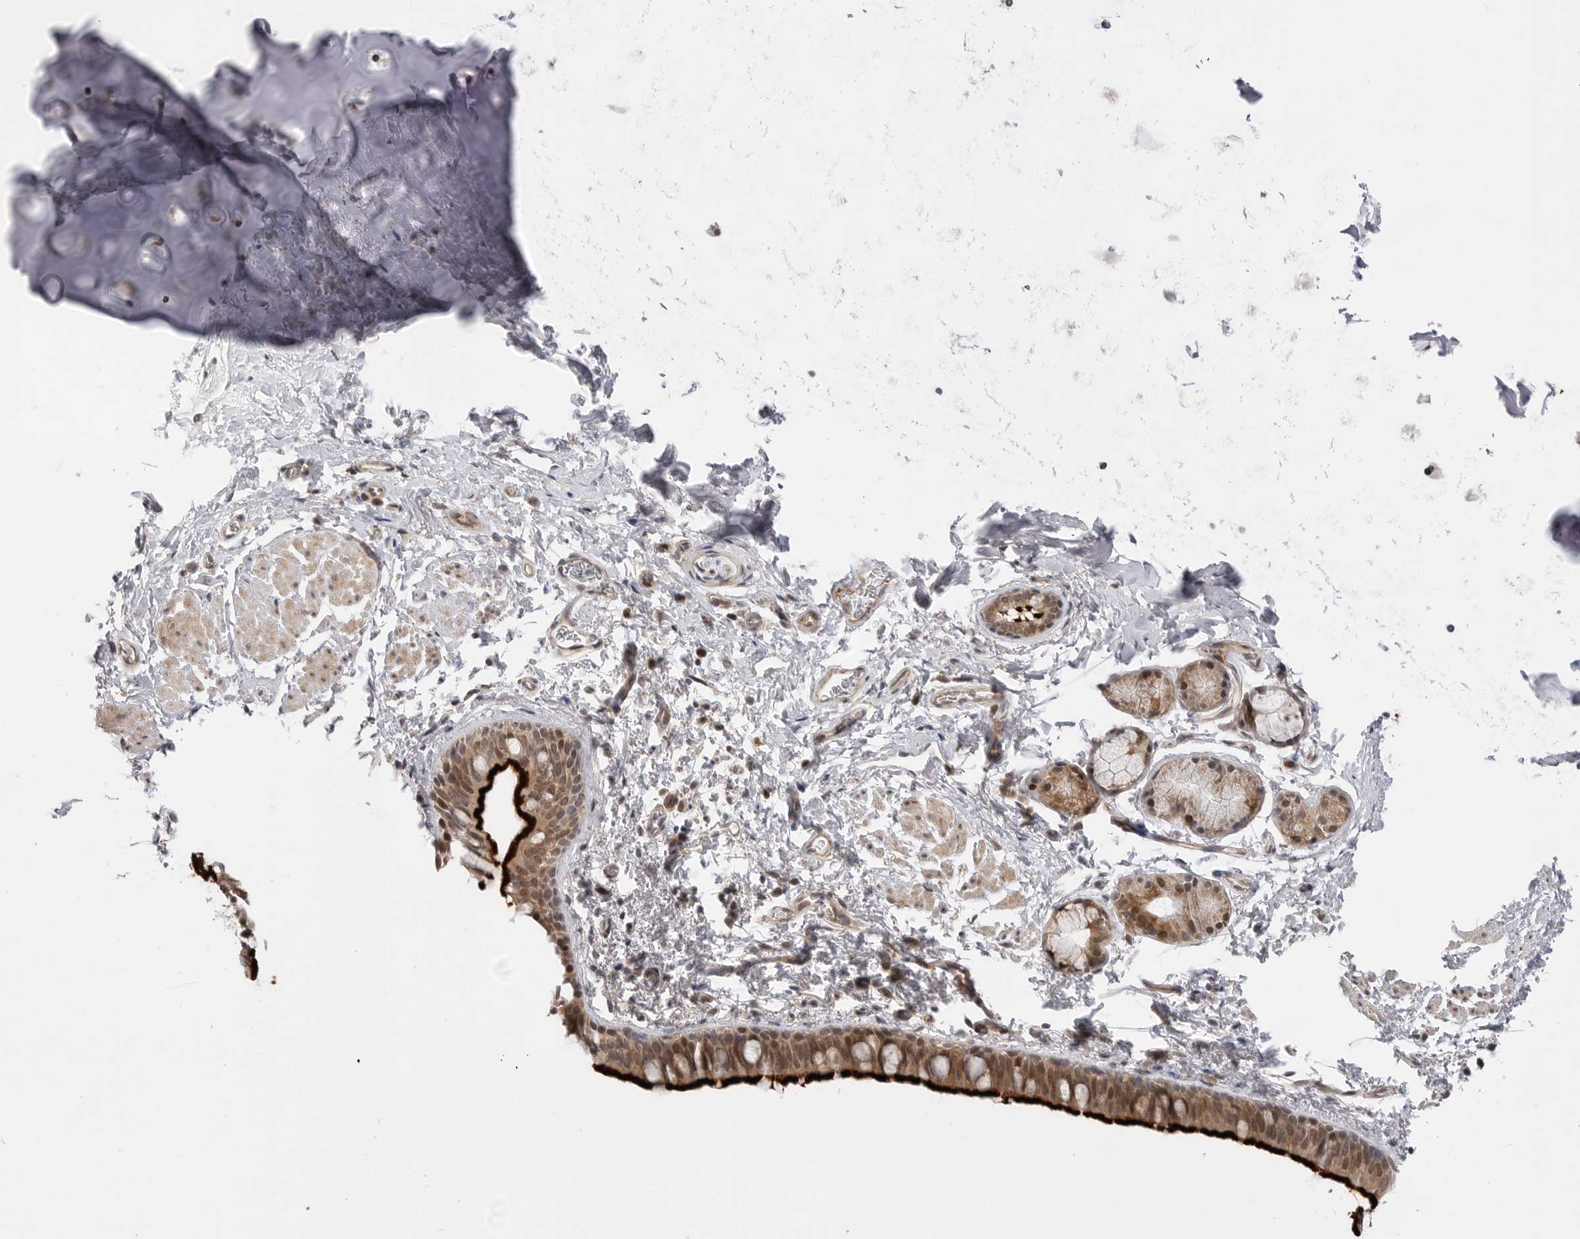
{"staining": {"intensity": "strong", "quantity": ">75%", "location": "cytoplasmic/membranous,nuclear"}, "tissue": "bronchus", "cell_type": "Respiratory epithelial cells", "image_type": "normal", "snomed": [{"axis": "morphology", "description": "Normal tissue, NOS"}, {"axis": "topography", "description": "Cartilage tissue"}, {"axis": "topography", "description": "Bronchus"}, {"axis": "topography", "description": "Lung"}], "caption": "This is a photomicrograph of immunohistochemistry staining of unremarkable bronchus, which shows strong staining in the cytoplasmic/membranous,nuclear of respiratory epithelial cells.", "gene": "GGT6", "patient": {"sex": "male", "age": 64}}